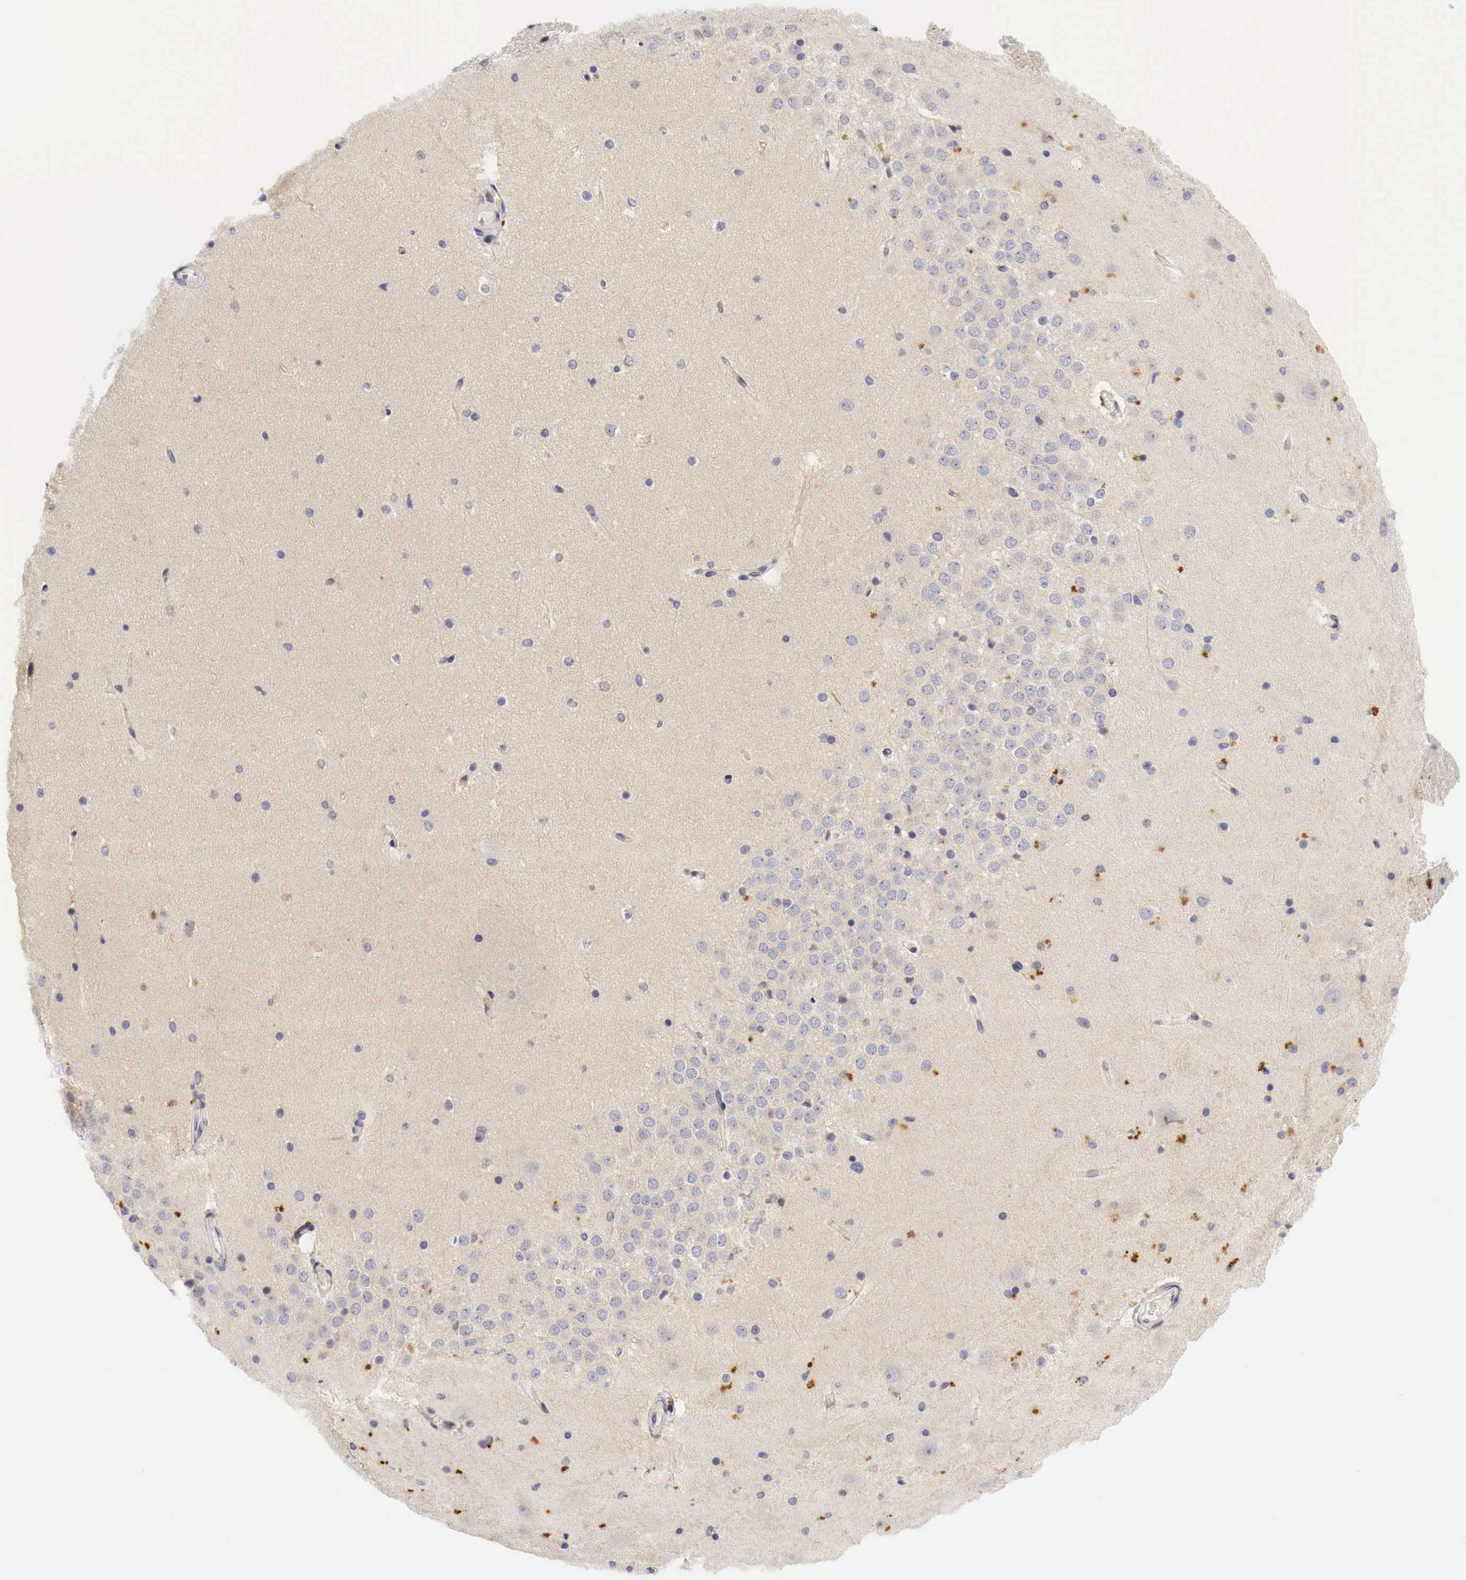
{"staining": {"intensity": "moderate", "quantity": "25%-75%", "location": "cytoplasmic/membranous"}, "tissue": "hippocampus", "cell_type": "Glial cells", "image_type": "normal", "snomed": [{"axis": "morphology", "description": "Normal tissue, NOS"}, {"axis": "topography", "description": "Hippocampus"}], "caption": "A medium amount of moderate cytoplasmic/membranous expression is present in about 25%-75% of glial cells in normal hippocampus. Immunohistochemistry (ihc) stains the protein of interest in brown and the nuclei are stained blue.", "gene": "CASP3", "patient": {"sex": "male", "age": 45}}